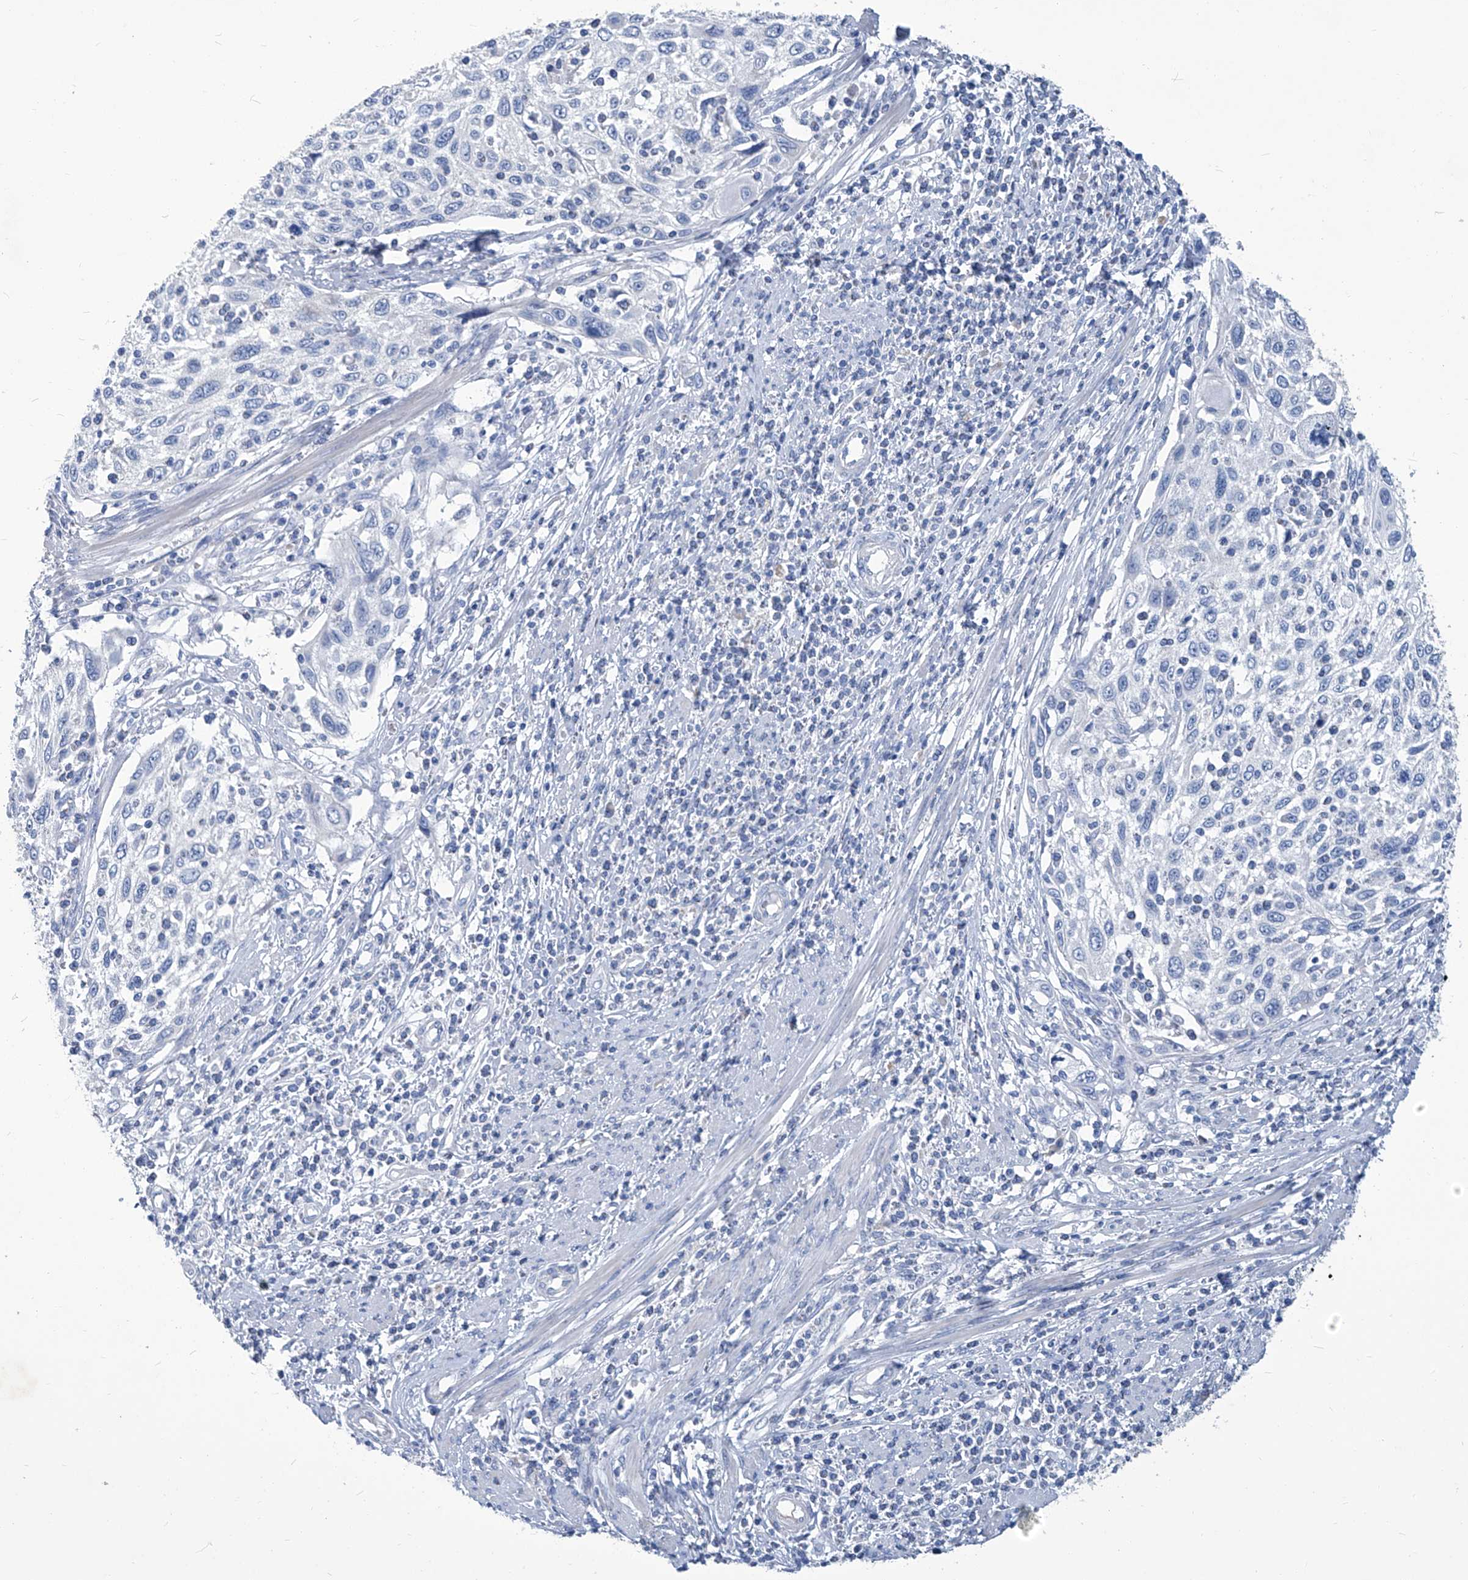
{"staining": {"intensity": "negative", "quantity": "none", "location": "none"}, "tissue": "cervical cancer", "cell_type": "Tumor cells", "image_type": "cancer", "snomed": [{"axis": "morphology", "description": "Squamous cell carcinoma, NOS"}, {"axis": "topography", "description": "Cervix"}], "caption": "Immunohistochemistry of human squamous cell carcinoma (cervical) shows no expression in tumor cells. (DAB immunohistochemistry with hematoxylin counter stain).", "gene": "MTARC1", "patient": {"sex": "female", "age": 70}}